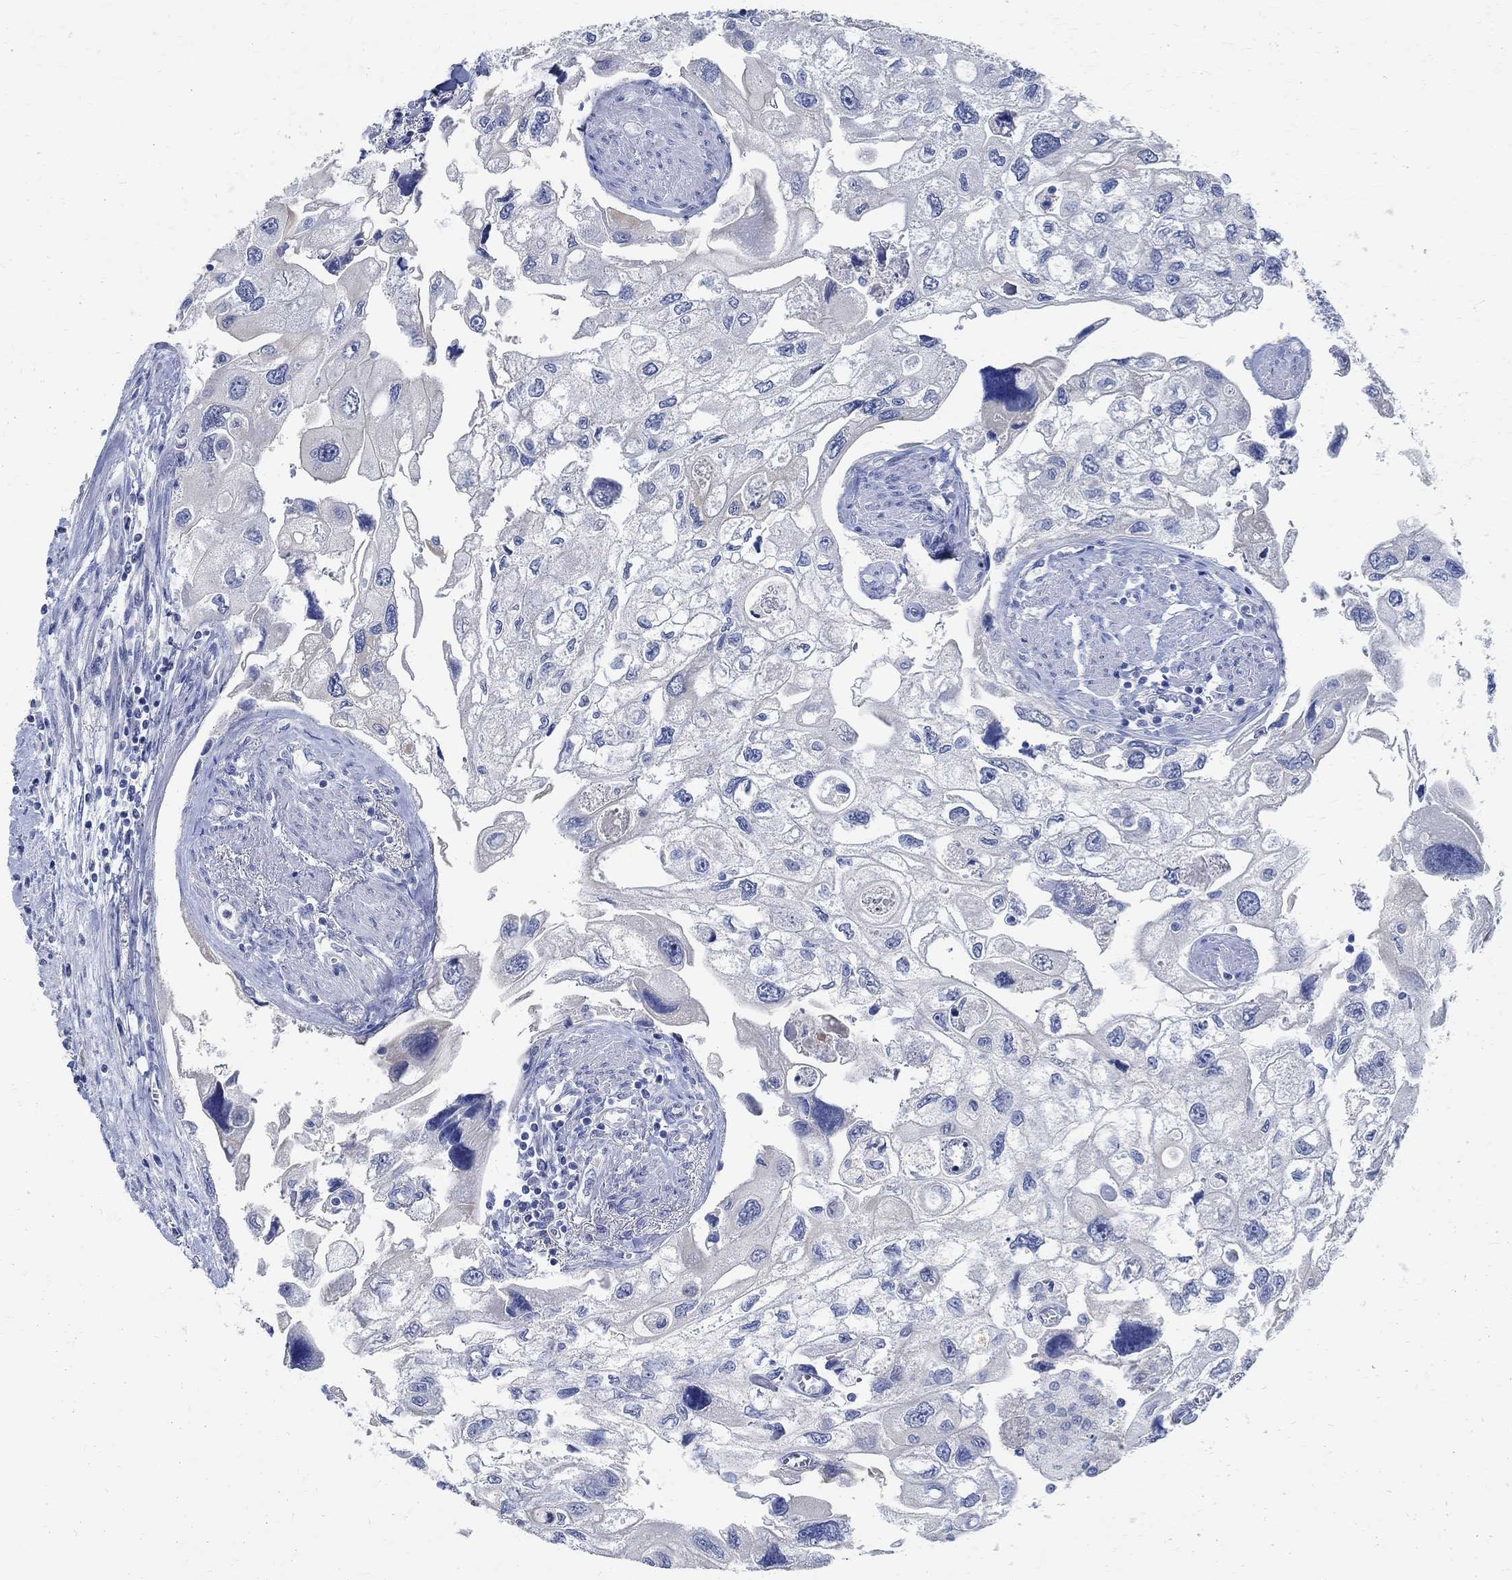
{"staining": {"intensity": "negative", "quantity": "none", "location": "none"}, "tissue": "urothelial cancer", "cell_type": "Tumor cells", "image_type": "cancer", "snomed": [{"axis": "morphology", "description": "Urothelial carcinoma, High grade"}, {"axis": "topography", "description": "Urinary bladder"}], "caption": "Tumor cells show no significant protein expression in high-grade urothelial carcinoma. (Immunohistochemistry, brightfield microscopy, high magnification).", "gene": "PRX", "patient": {"sex": "male", "age": 59}}